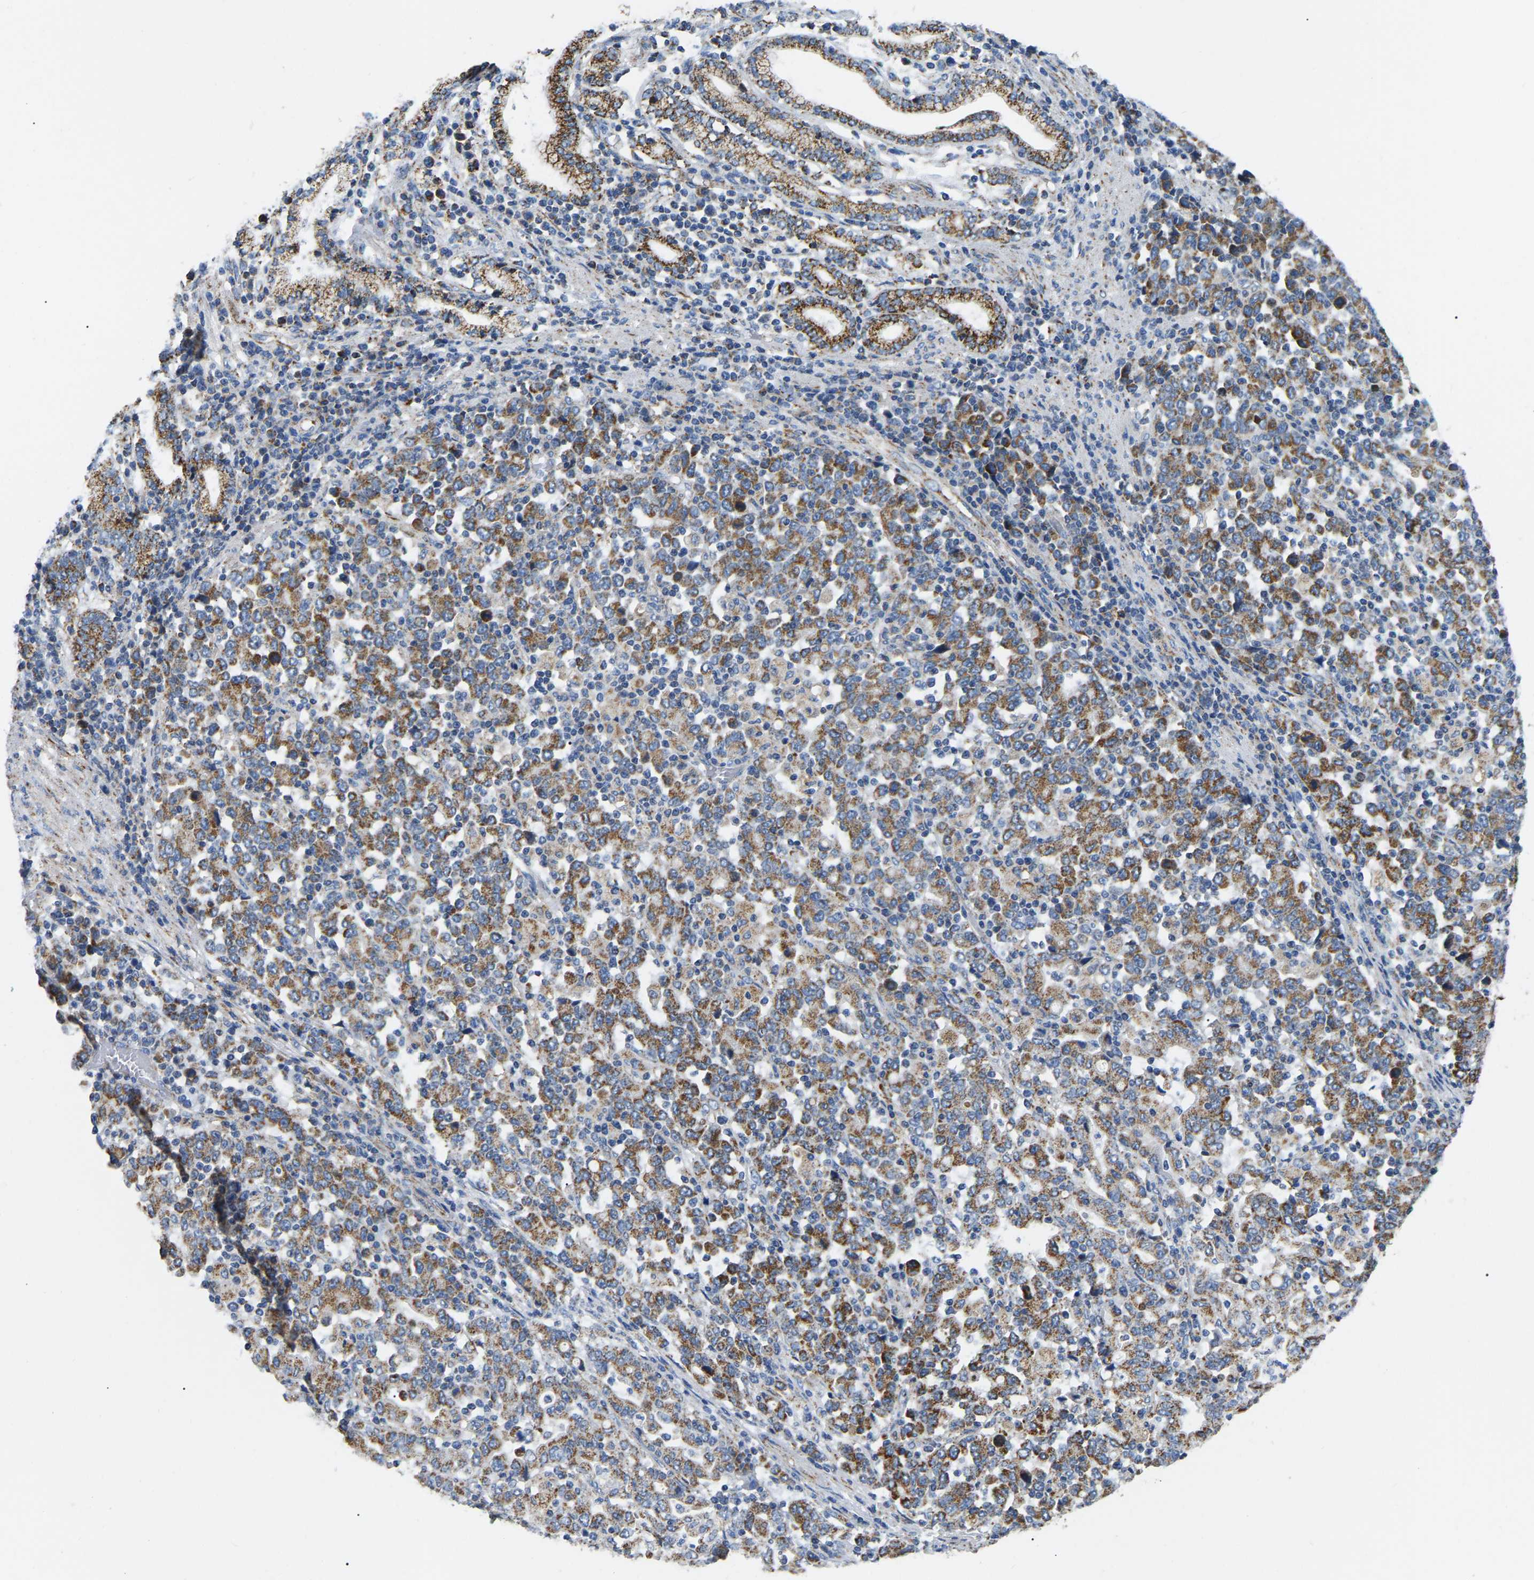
{"staining": {"intensity": "moderate", "quantity": ">75%", "location": "cytoplasmic/membranous"}, "tissue": "stomach cancer", "cell_type": "Tumor cells", "image_type": "cancer", "snomed": [{"axis": "morphology", "description": "Adenocarcinoma, NOS"}, {"axis": "topography", "description": "Stomach, upper"}], "caption": "DAB immunohistochemical staining of human stomach cancer (adenocarcinoma) displays moderate cytoplasmic/membranous protein expression in approximately >75% of tumor cells. (brown staining indicates protein expression, while blue staining denotes nuclei).", "gene": "HIBADH", "patient": {"sex": "male", "age": 69}}